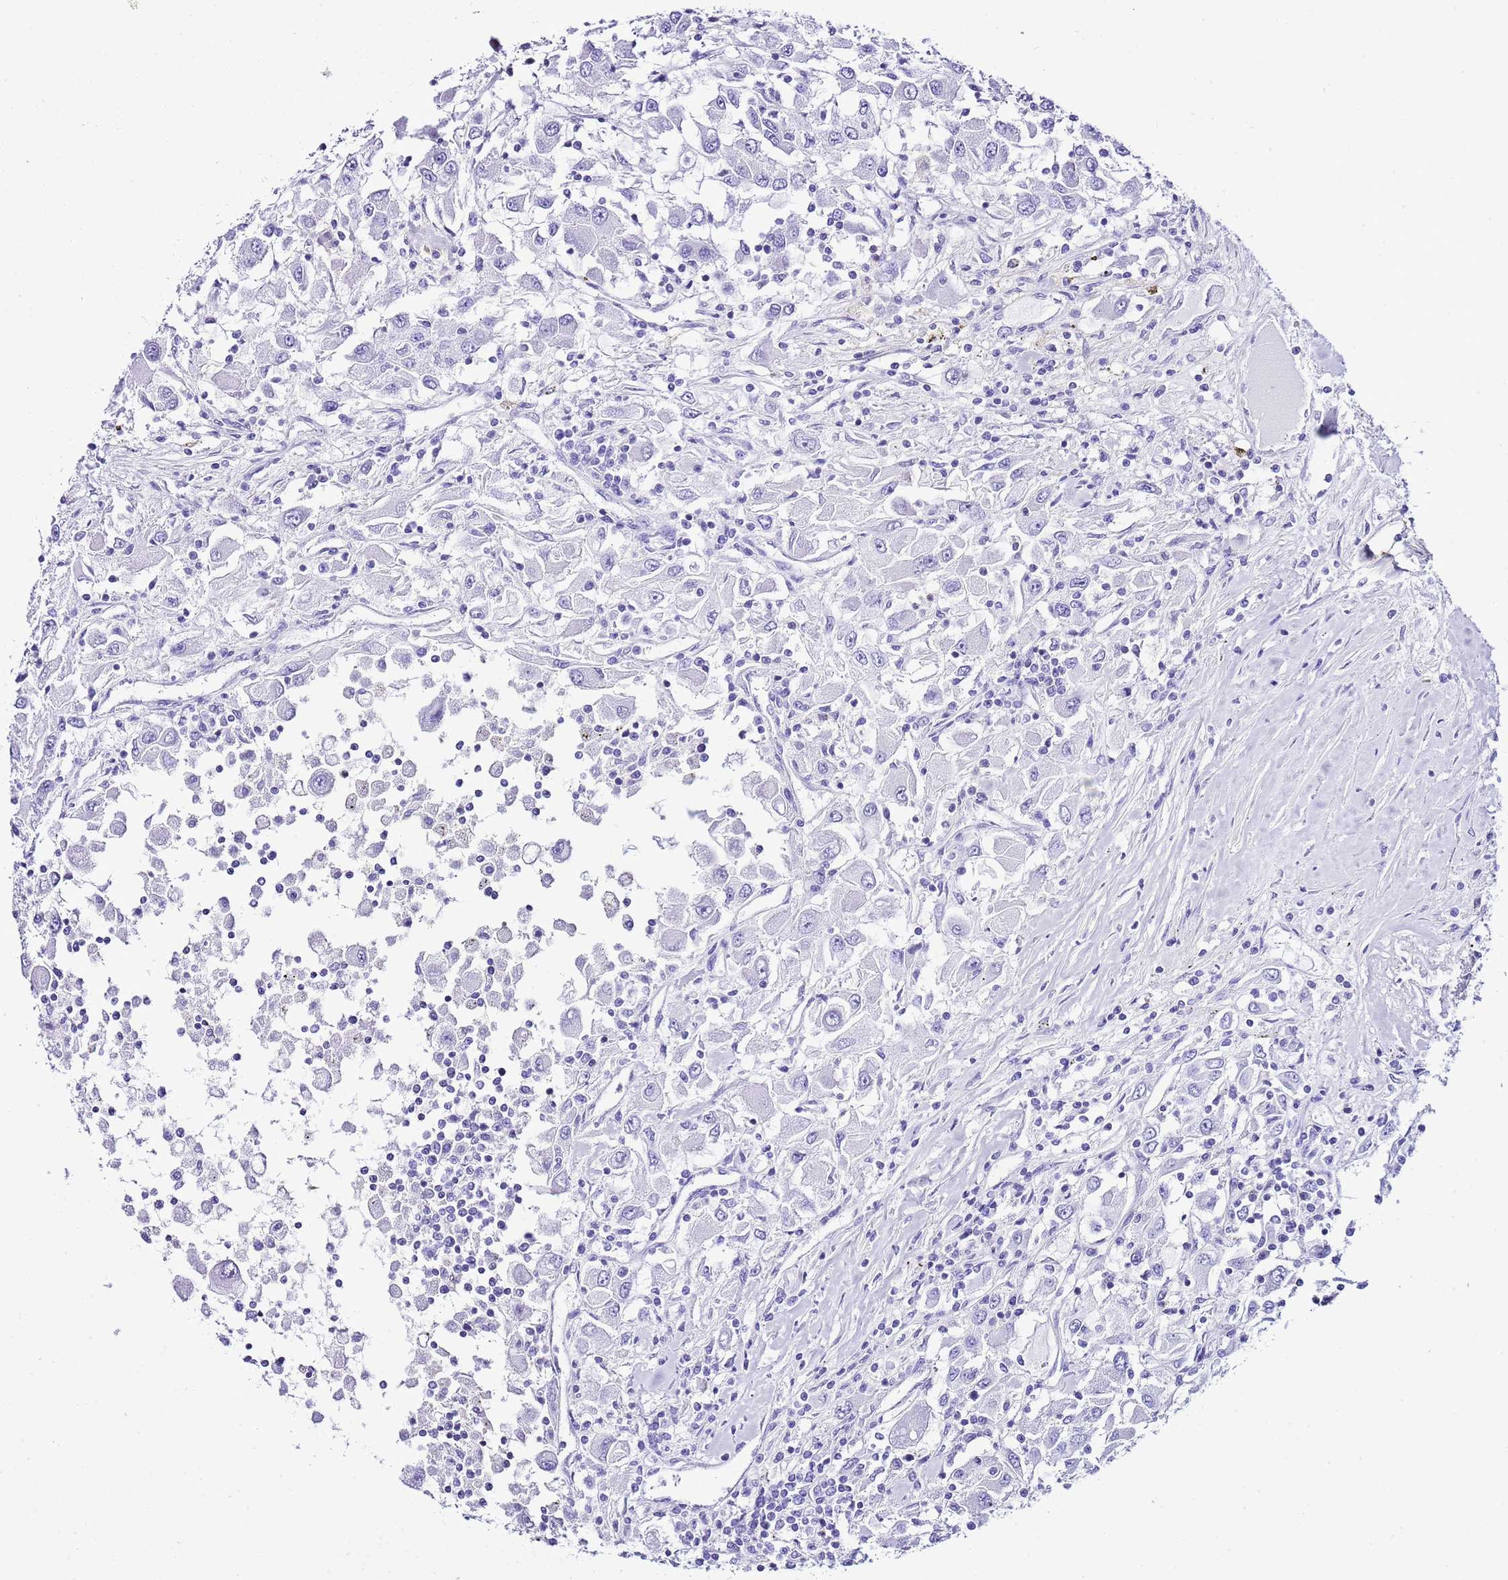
{"staining": {"intensity": "negative", "quantity": "none", "location": "none"}, "tissue": "renal cancer", "cell_type": "Tumor cells", "image_type": "cancer", "snomed": [{"axis": "morphology", "description": "Adenocarcinoma, NOS"}, {"axis": "topography", "description": "Kidney"}], "caption": "Tumor cells are negative for brown protein staining in adenocarcinoma (renal).", "gene": "CNN2", "patient": {"sex": "female", "age": 67}}